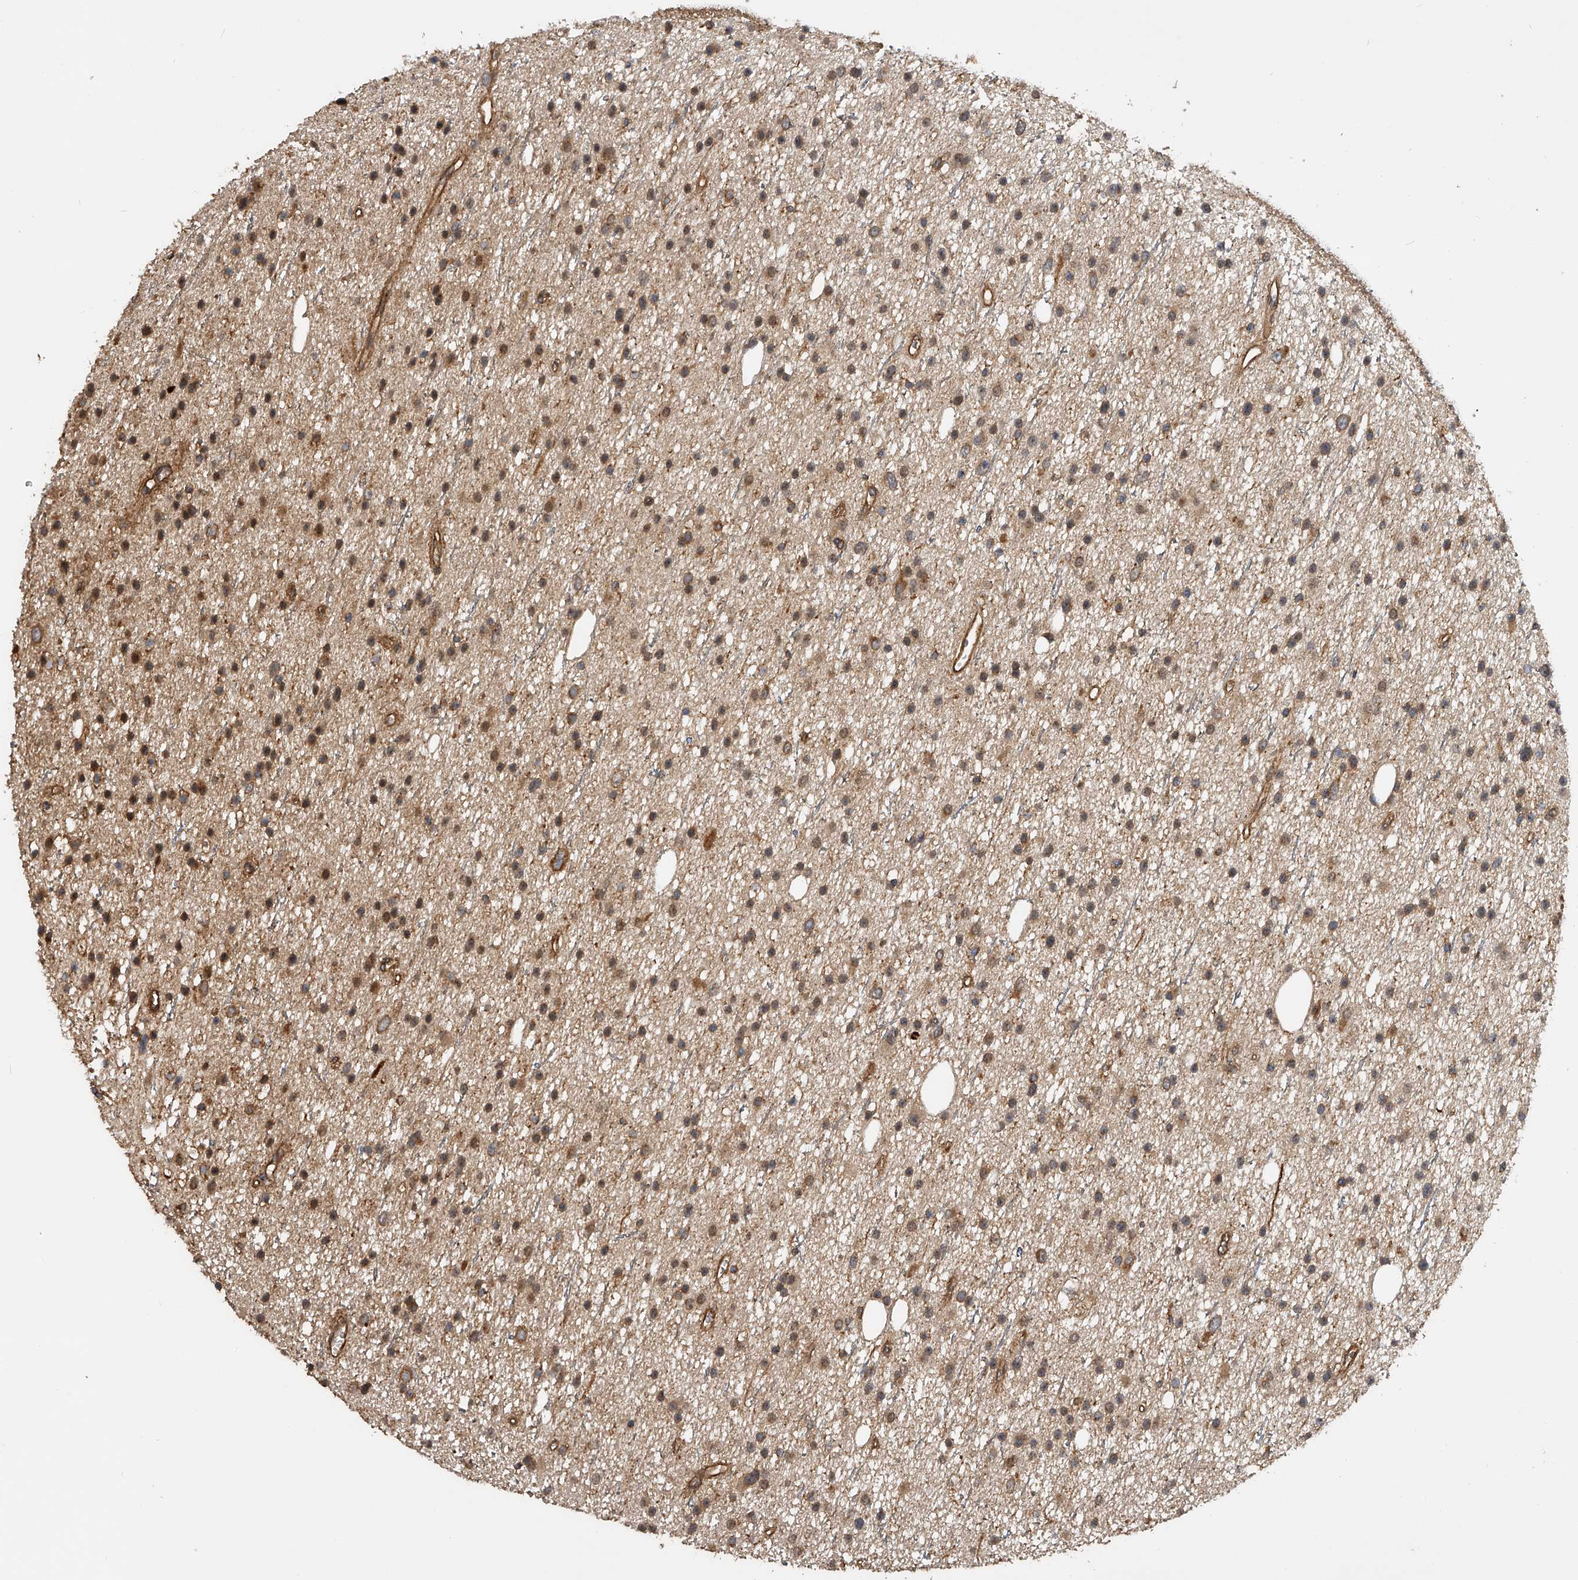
{"staining": {"intensity": "moderate", "quantity": "25%-75%", "location": "cytoplasmic/membranous"}, "tissue": "glioma", "cell_type": "Tumor cells", "image_type": "cancer", "snomed": [{"axis": "morphology", "description": "Glioma, malignant, Low grade"}, {"axis": "topography", "description": "Cerebral cortex"}], "caption": "DAB immunohistochemical staining of glioma shows moderate cytoplasmic/membranous protein staining in about 25%-75% of tumor cells.", "gene": "PTPRA", "patient": {"sex": "female", "age": 39}}